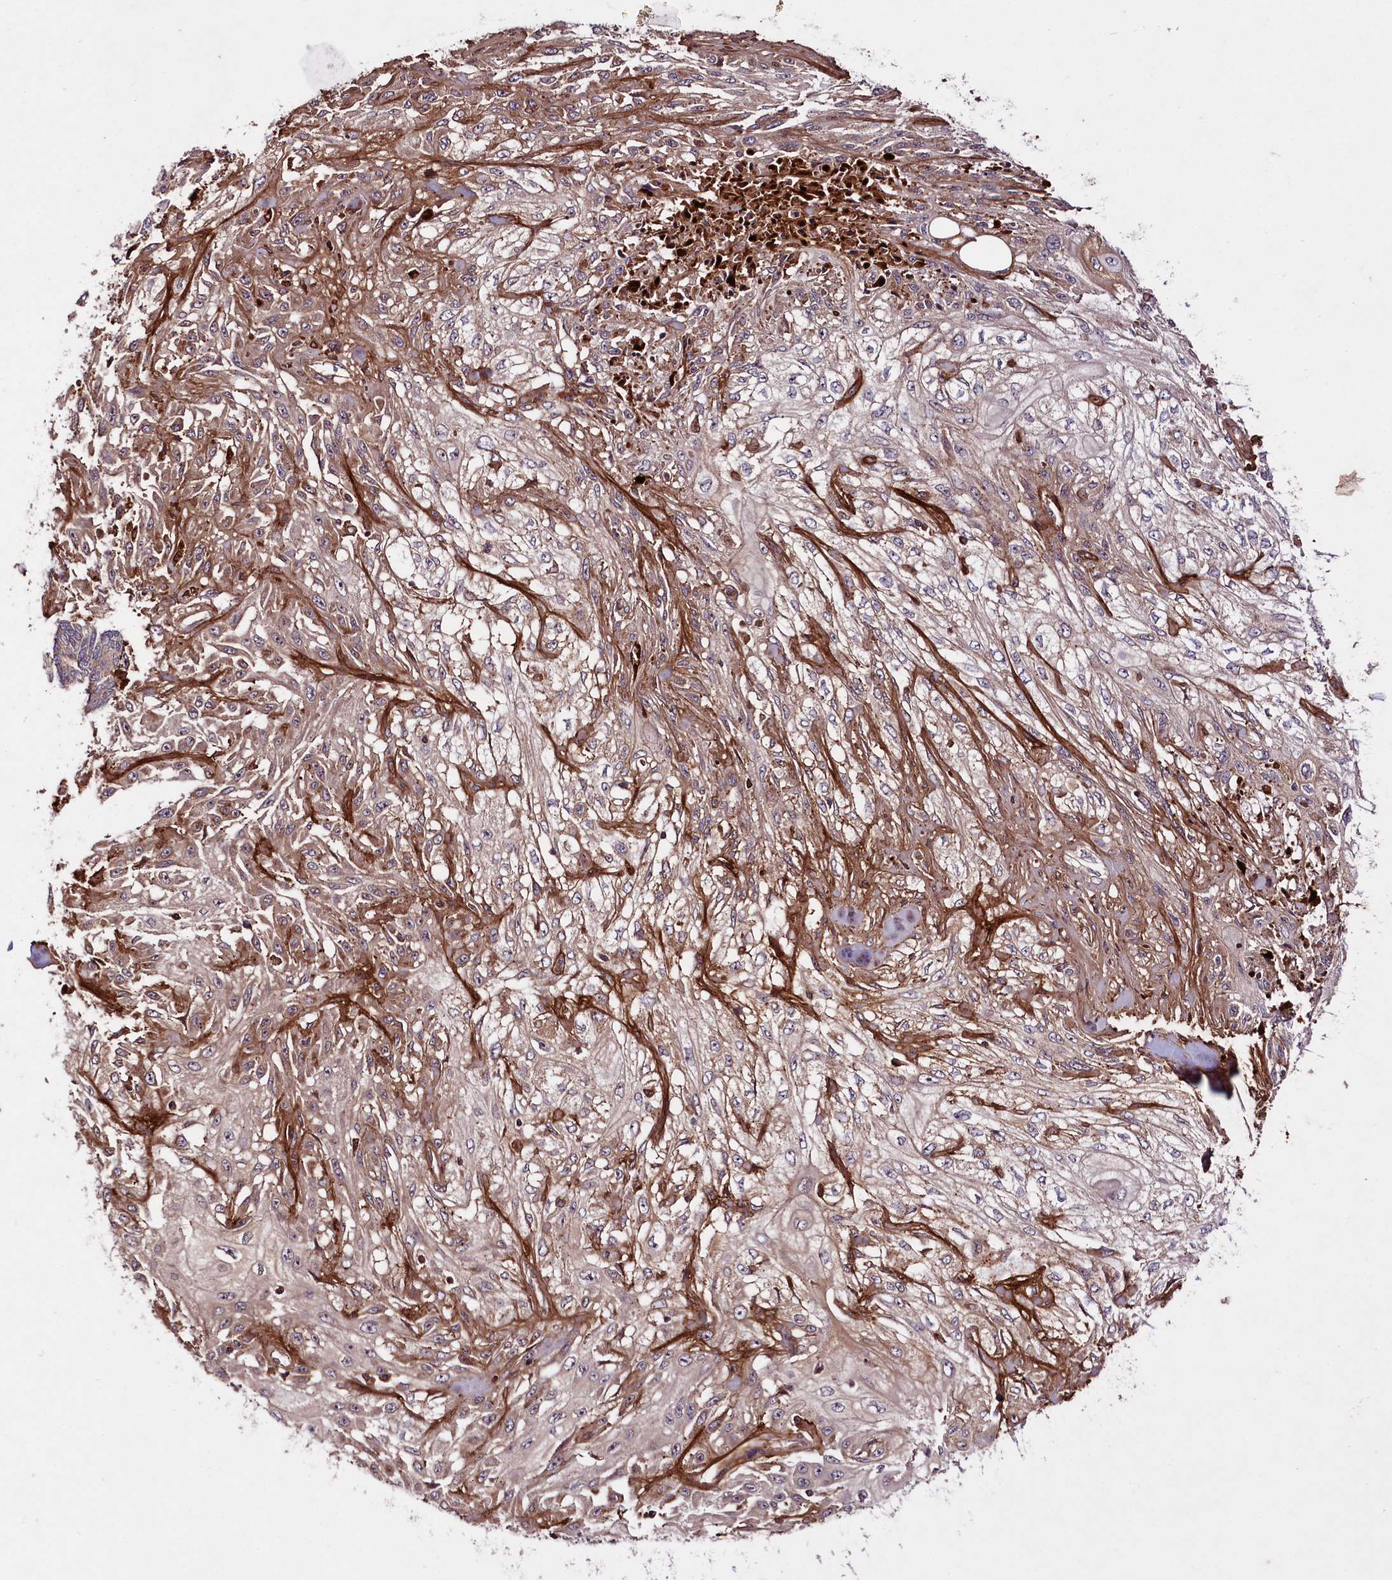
{"staining": {"intensity": "moderate", "quantity": "25%-75%", "location": "cytoplasmic/membranous"}, "tissue": "skin cancer", "cell_type": "Tumor cells", "image_type": "cancer", "snomed": [{"axis": "morphology", "description": "Squamous cell carcinoma, NOS"}, {"axis": "morphology", "description": "Squamous cell carcinoma, metastatic, NOS"}, {"axis": "topography", "description": "Skin"}, {"axis": "topography", "description": "Lymph node"}], "caption": "DAB (3,3'-diaminobenzidine) immunohistochemical staining of skin cancer exhibits moderate cytoplasmic/membranous protein staining in approximately 25%-75% of tumor cells.", "gene": "TNPO3", "patient": {"sex": "male", "age": 75}}